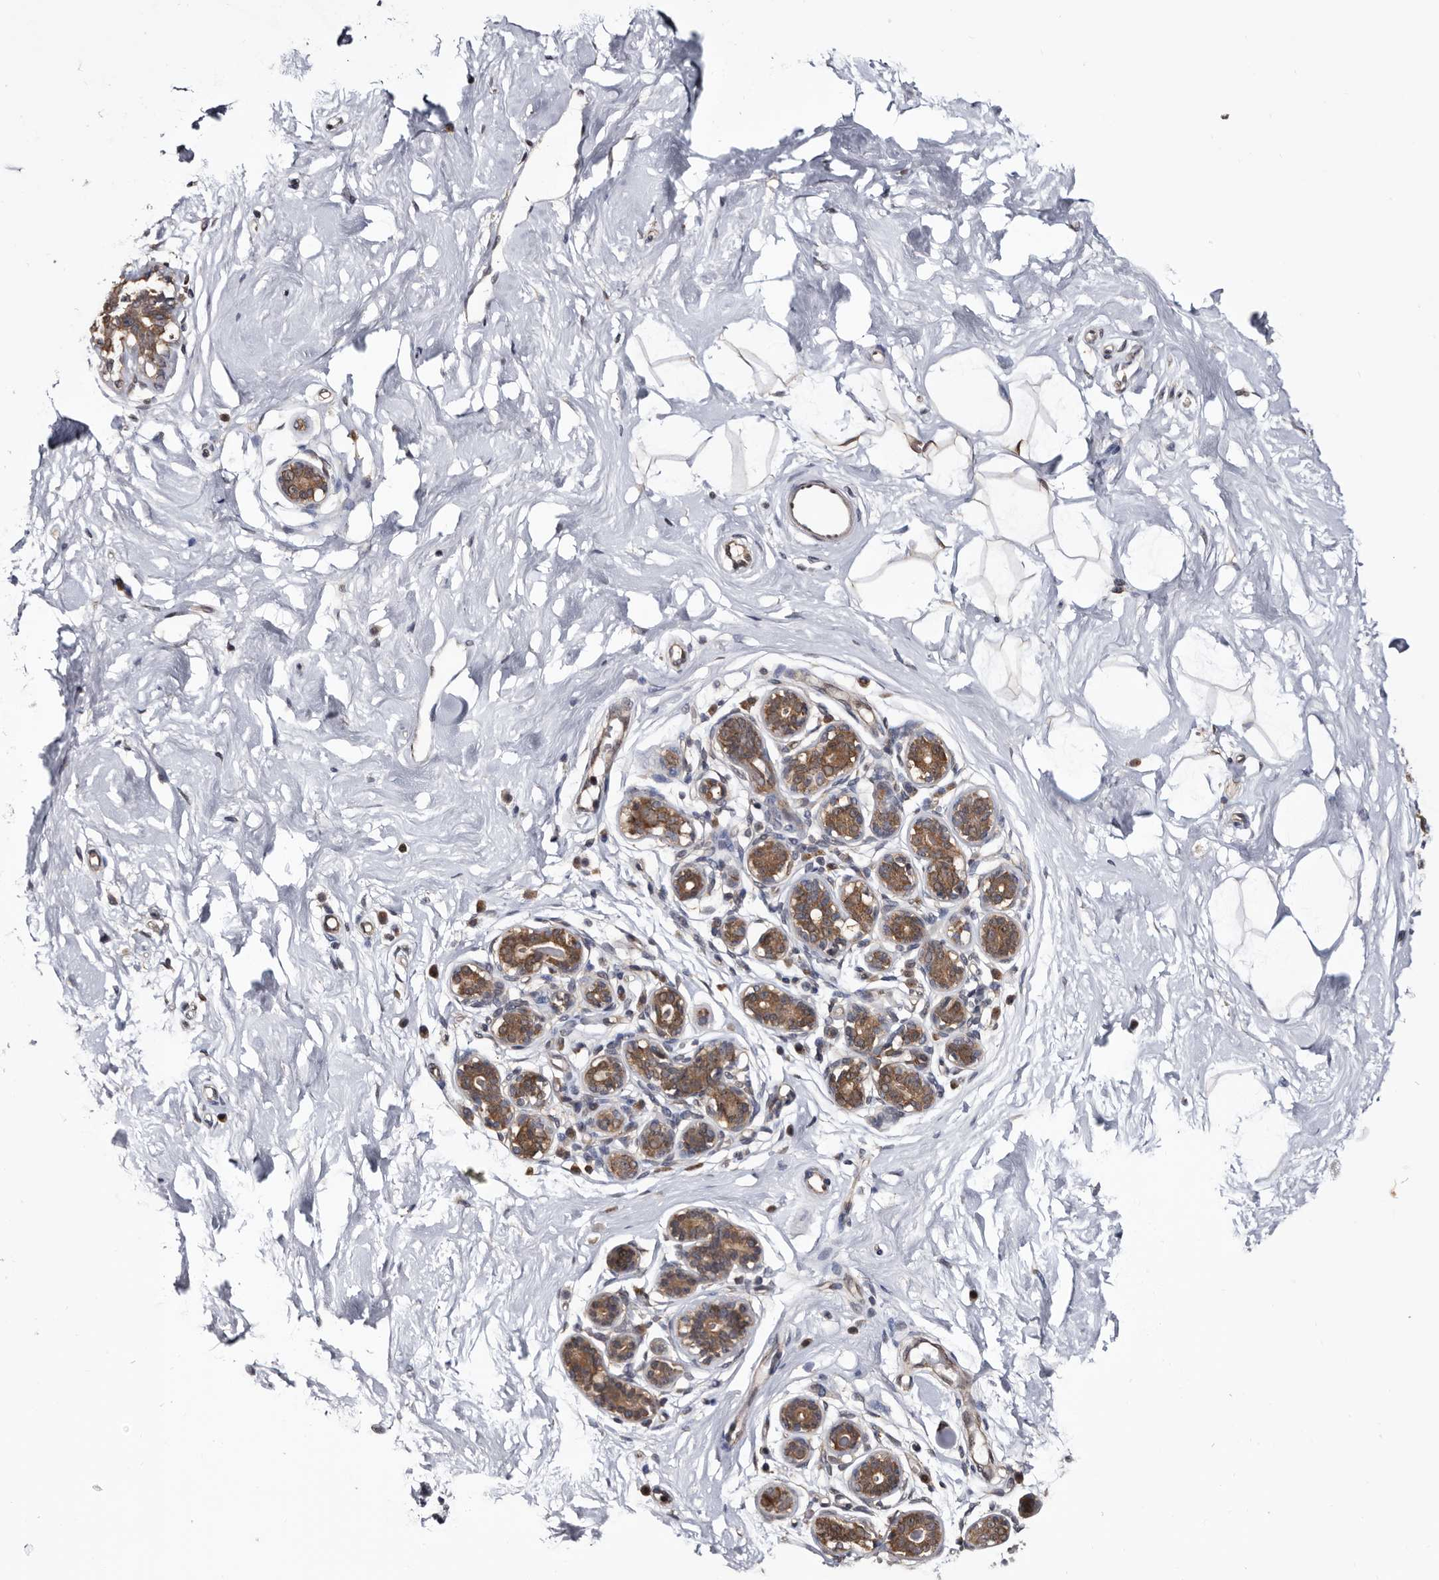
{"staining": {"intensity": "negative", "quantity": "none", "location": "none"}, "tissue": "breast", "cell_type": "Adipocytes", "image_type": "normal", "snomed": [{"axis": "morphology", "description": "Normal tissue, NOS"}, {"axis": "morphology", "description": "Adenoma, NOS"}, {"axis": "topography", "description": "Breast"}], "caption": "High magnification brightfield microscopy of normal breast stained with DAB (brown) and counterstained with hematoxylin (blue): adipocytes show no significant expression.", "gene": "TTI2", "patient": {"sex": "female", "age": 23}}